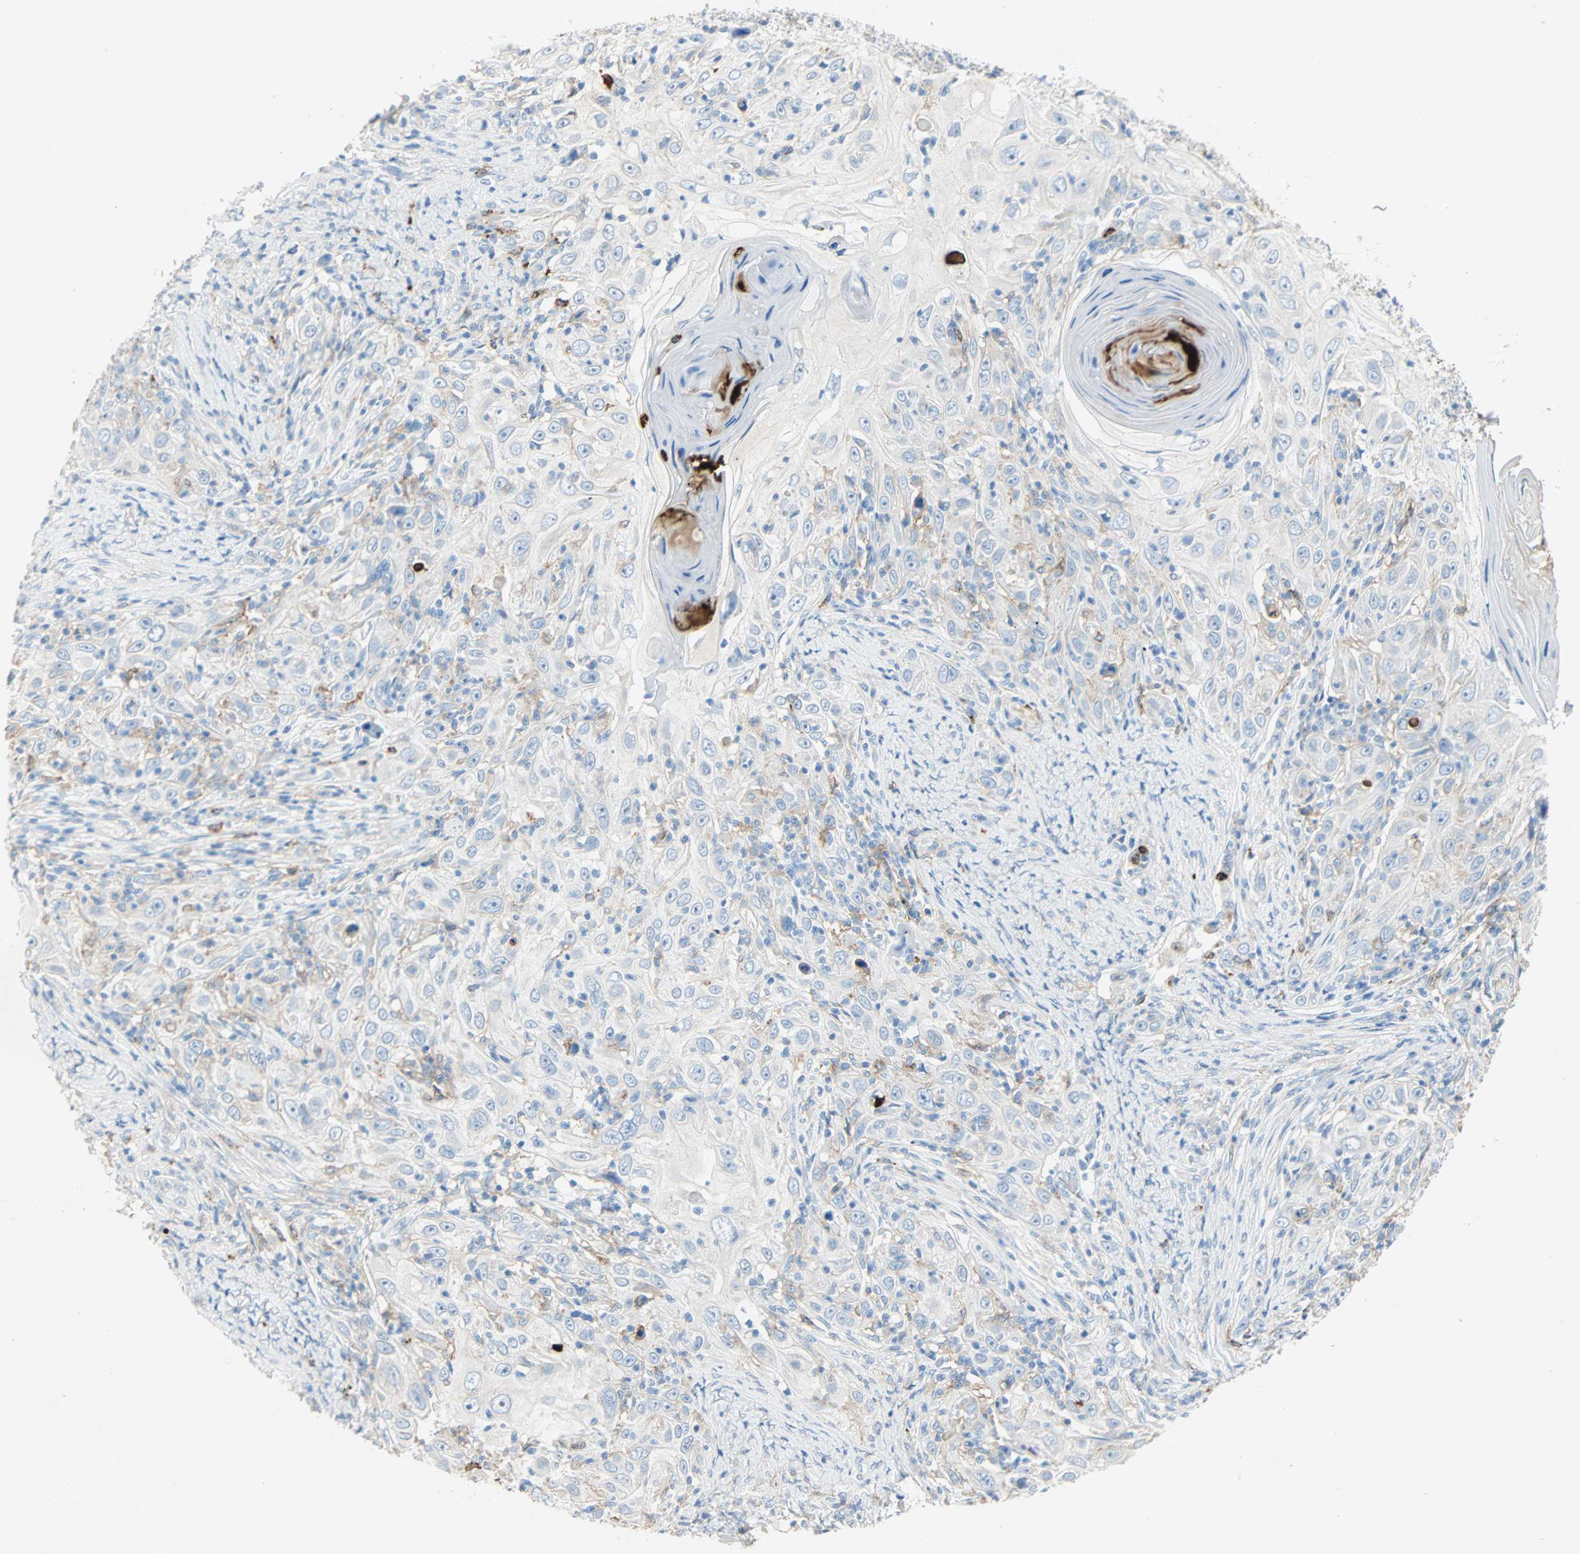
{"staining": {"intensity": "strong", "quantity": "<25%", "location": "cytoplasmic/membranous"}, "tissue": "skin cancer", "cell_type": "Tumor cells", "image_type": "cancer", "snomed": [{"axis": "morphology", "description": "Squamous cell carcinoma, NOS"}, {"axis": "topography", "description": "Skin"}], "caption": "Immunohistochemical staining of skin squamous cell carcinoma exhibits strong cytoplasmic/membranous protein positivity in approximately <25% of tumor cells. The protein of interest is shown in brown color, while the nuclei are stained blue.", "gene": "CLEC4A", "patient": {"sex": "female", "age": 88}}